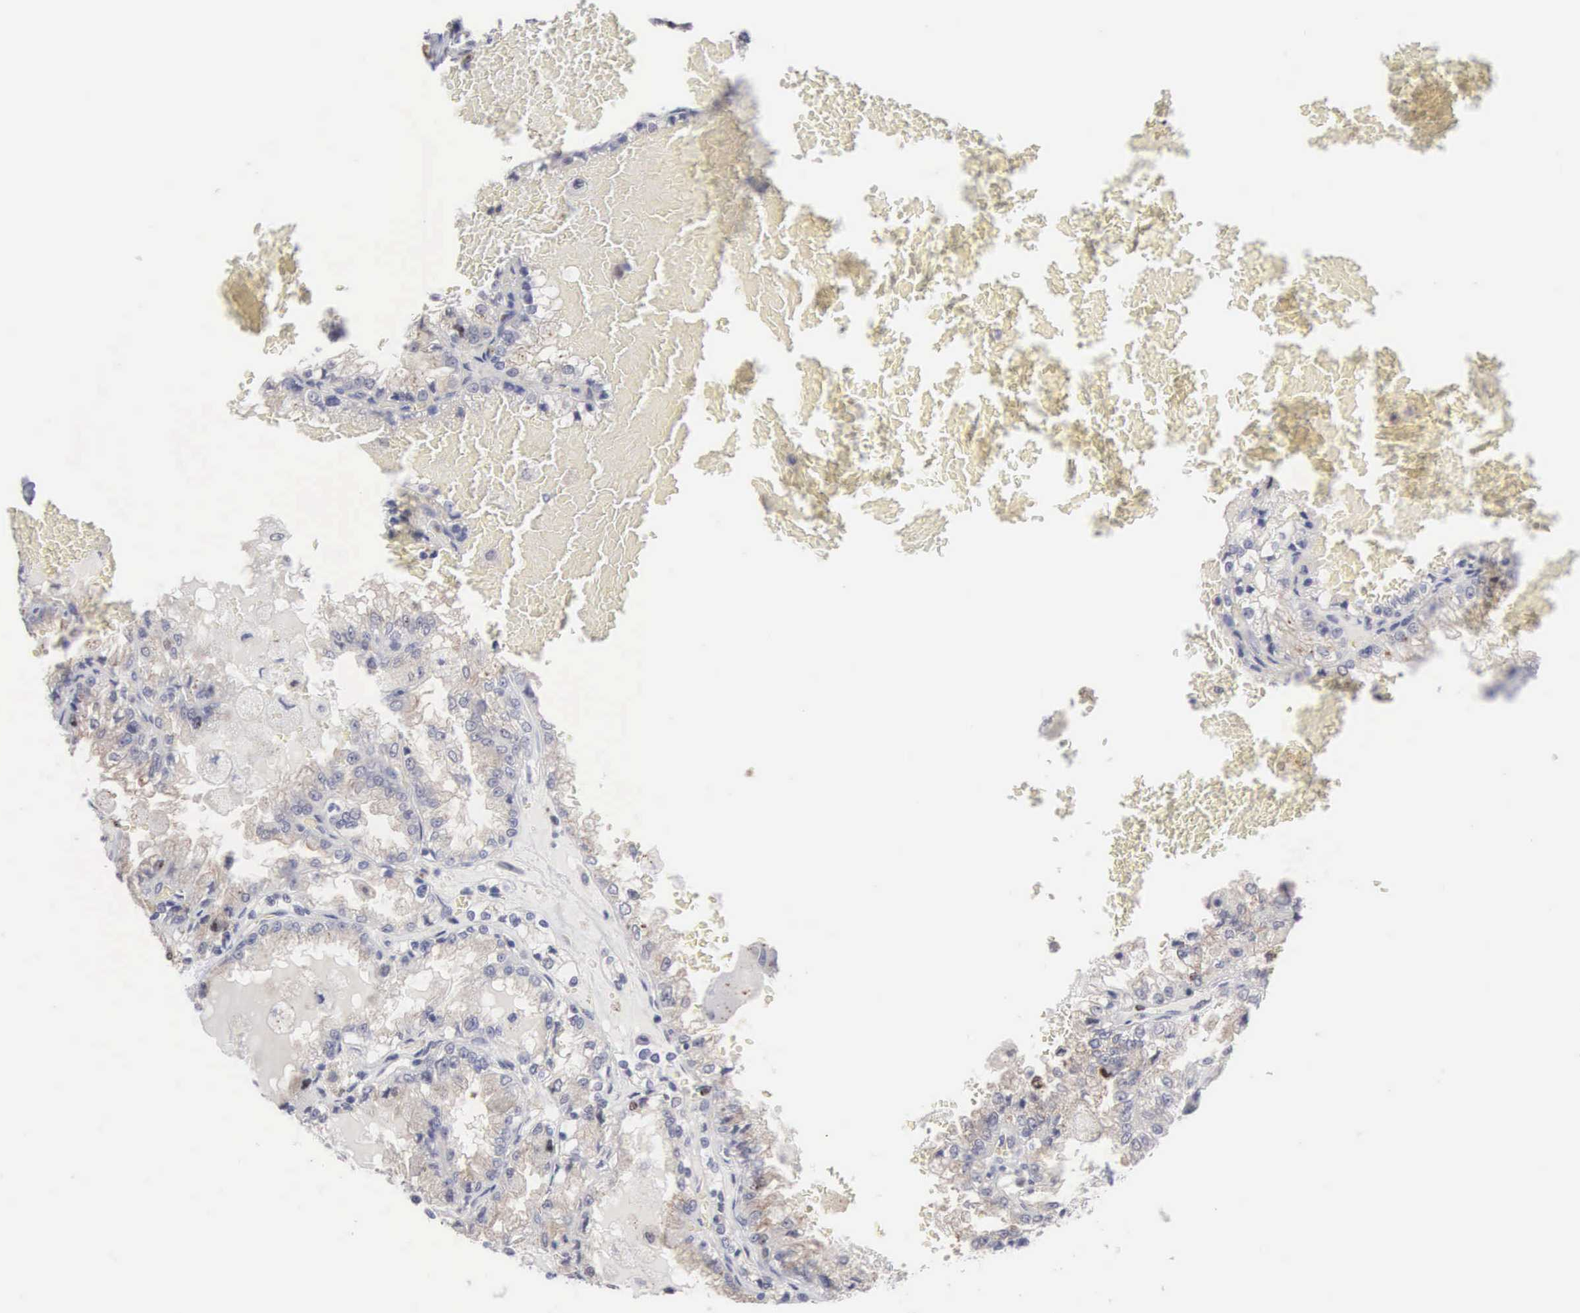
{"staining": {"intensity": "weak", "quantity": "25%-75%", "location": "cytoplasmic/membranous"}, "tissue": "renal cancer", "cell_type": "Tumor cells", "image_type": "cancer", "snomed": [{"axis": "morphology", "description": "Adenocarcinoma, NOS"}, {"axis": "topography", "description": "Kidney"}], "caption": "There is low levels of weak cytoplasmic/membranous staining in tumor cells of renal cancer, as demonstrated by immunohistochemical staining (brown color).", "gene": "KDM6A", "patient": {"sex": "female", "age": 56}}